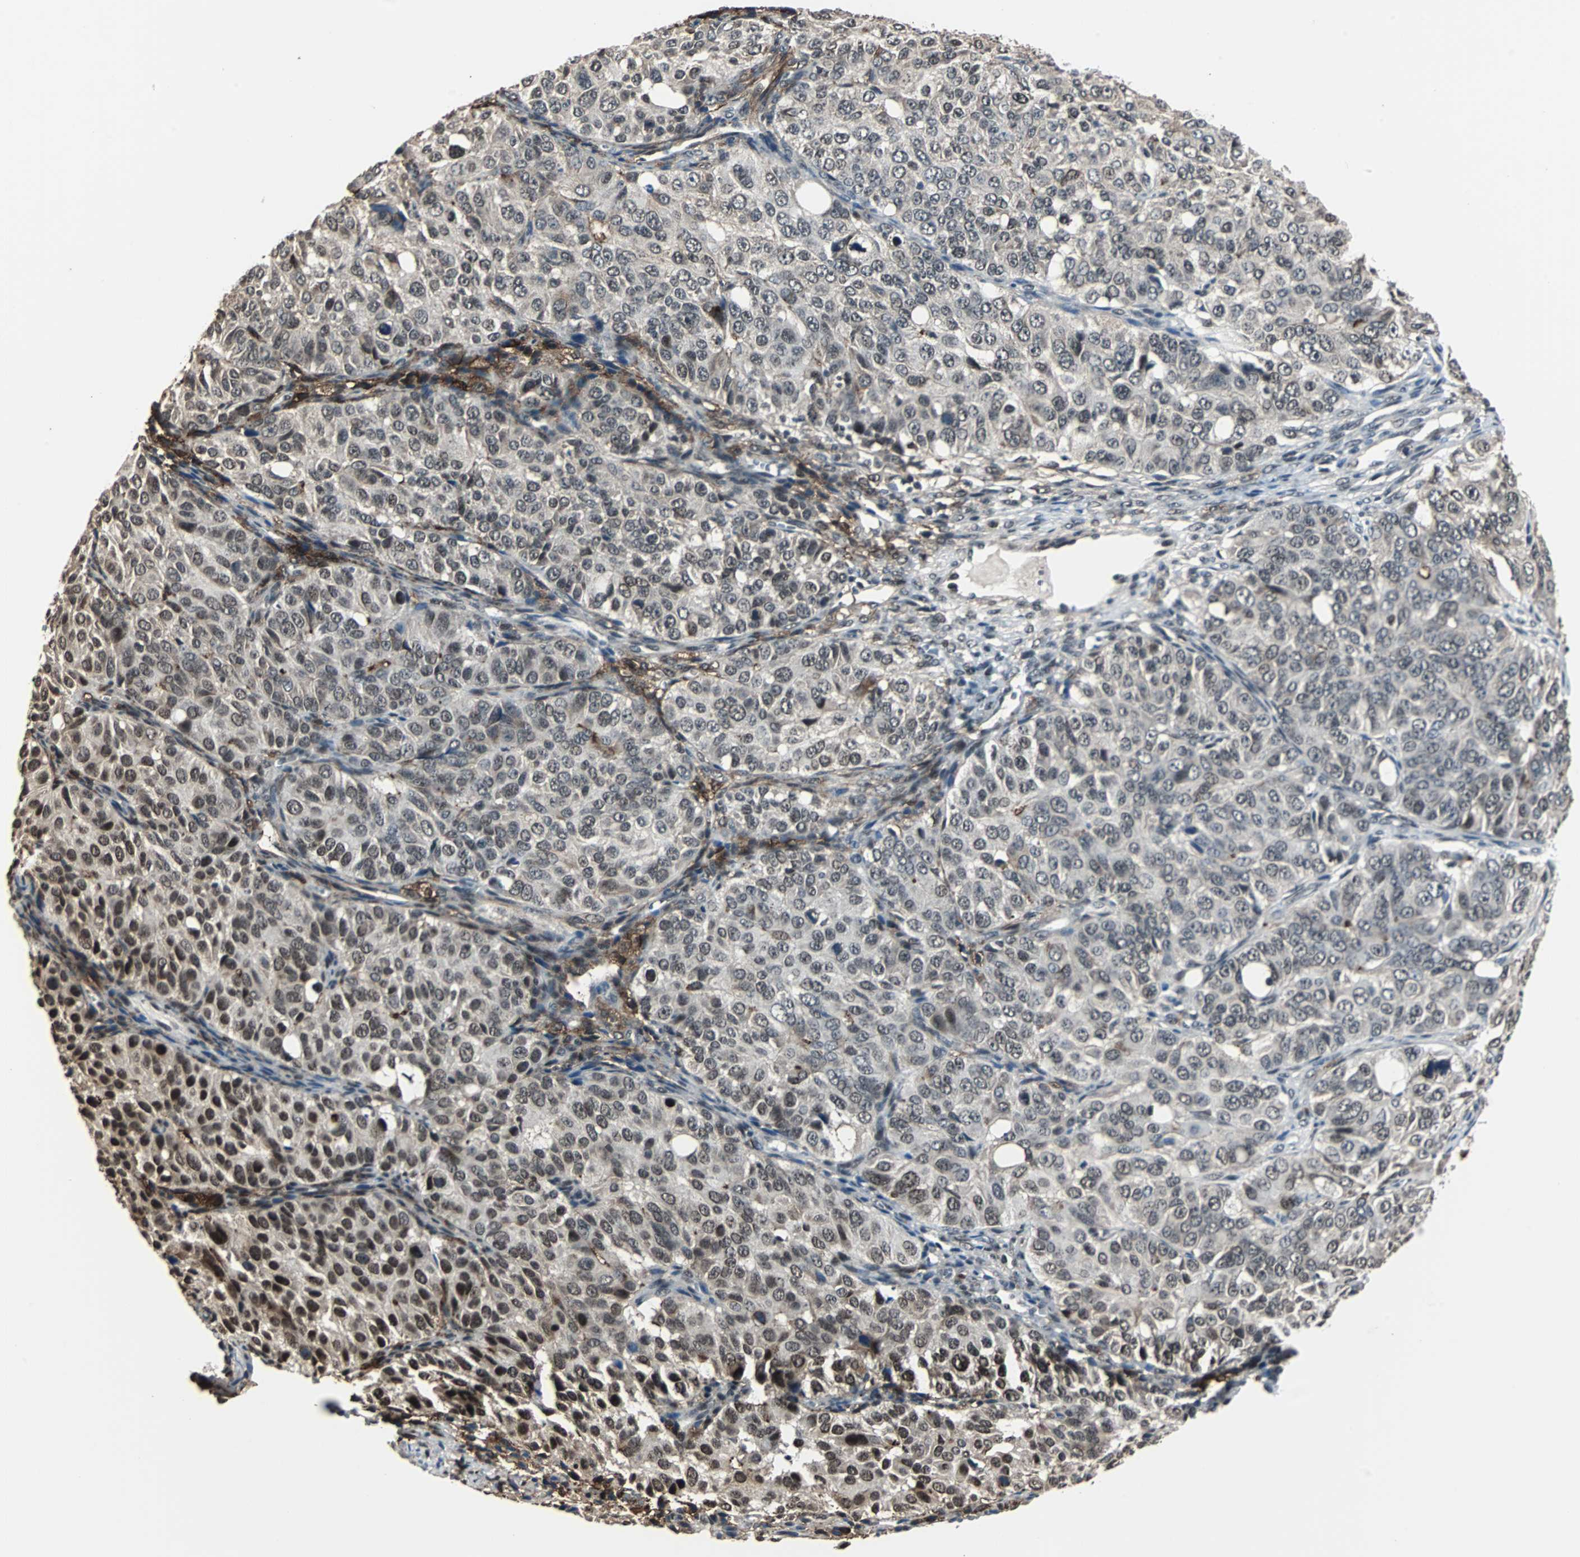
{"staining": {"intensity": "moderate", "quantity": "<25%", "location": "nuclear"}, "tissue": "ovarian cancer", "cell_type": "Tumor cells", "image_type": "cancer", "snomed": [{"axis": "morphology", "description": "Carcinoma, endometroid"}, {"axis": "topography", "description": "Ovary"}], "caption": "The micrograph shows a brown stain indicating the presence of a protein in the nuclear of tumor cells in ovarian cancer.", "gene": "MKX", "patient": {"sex": "female", "age": 51}}